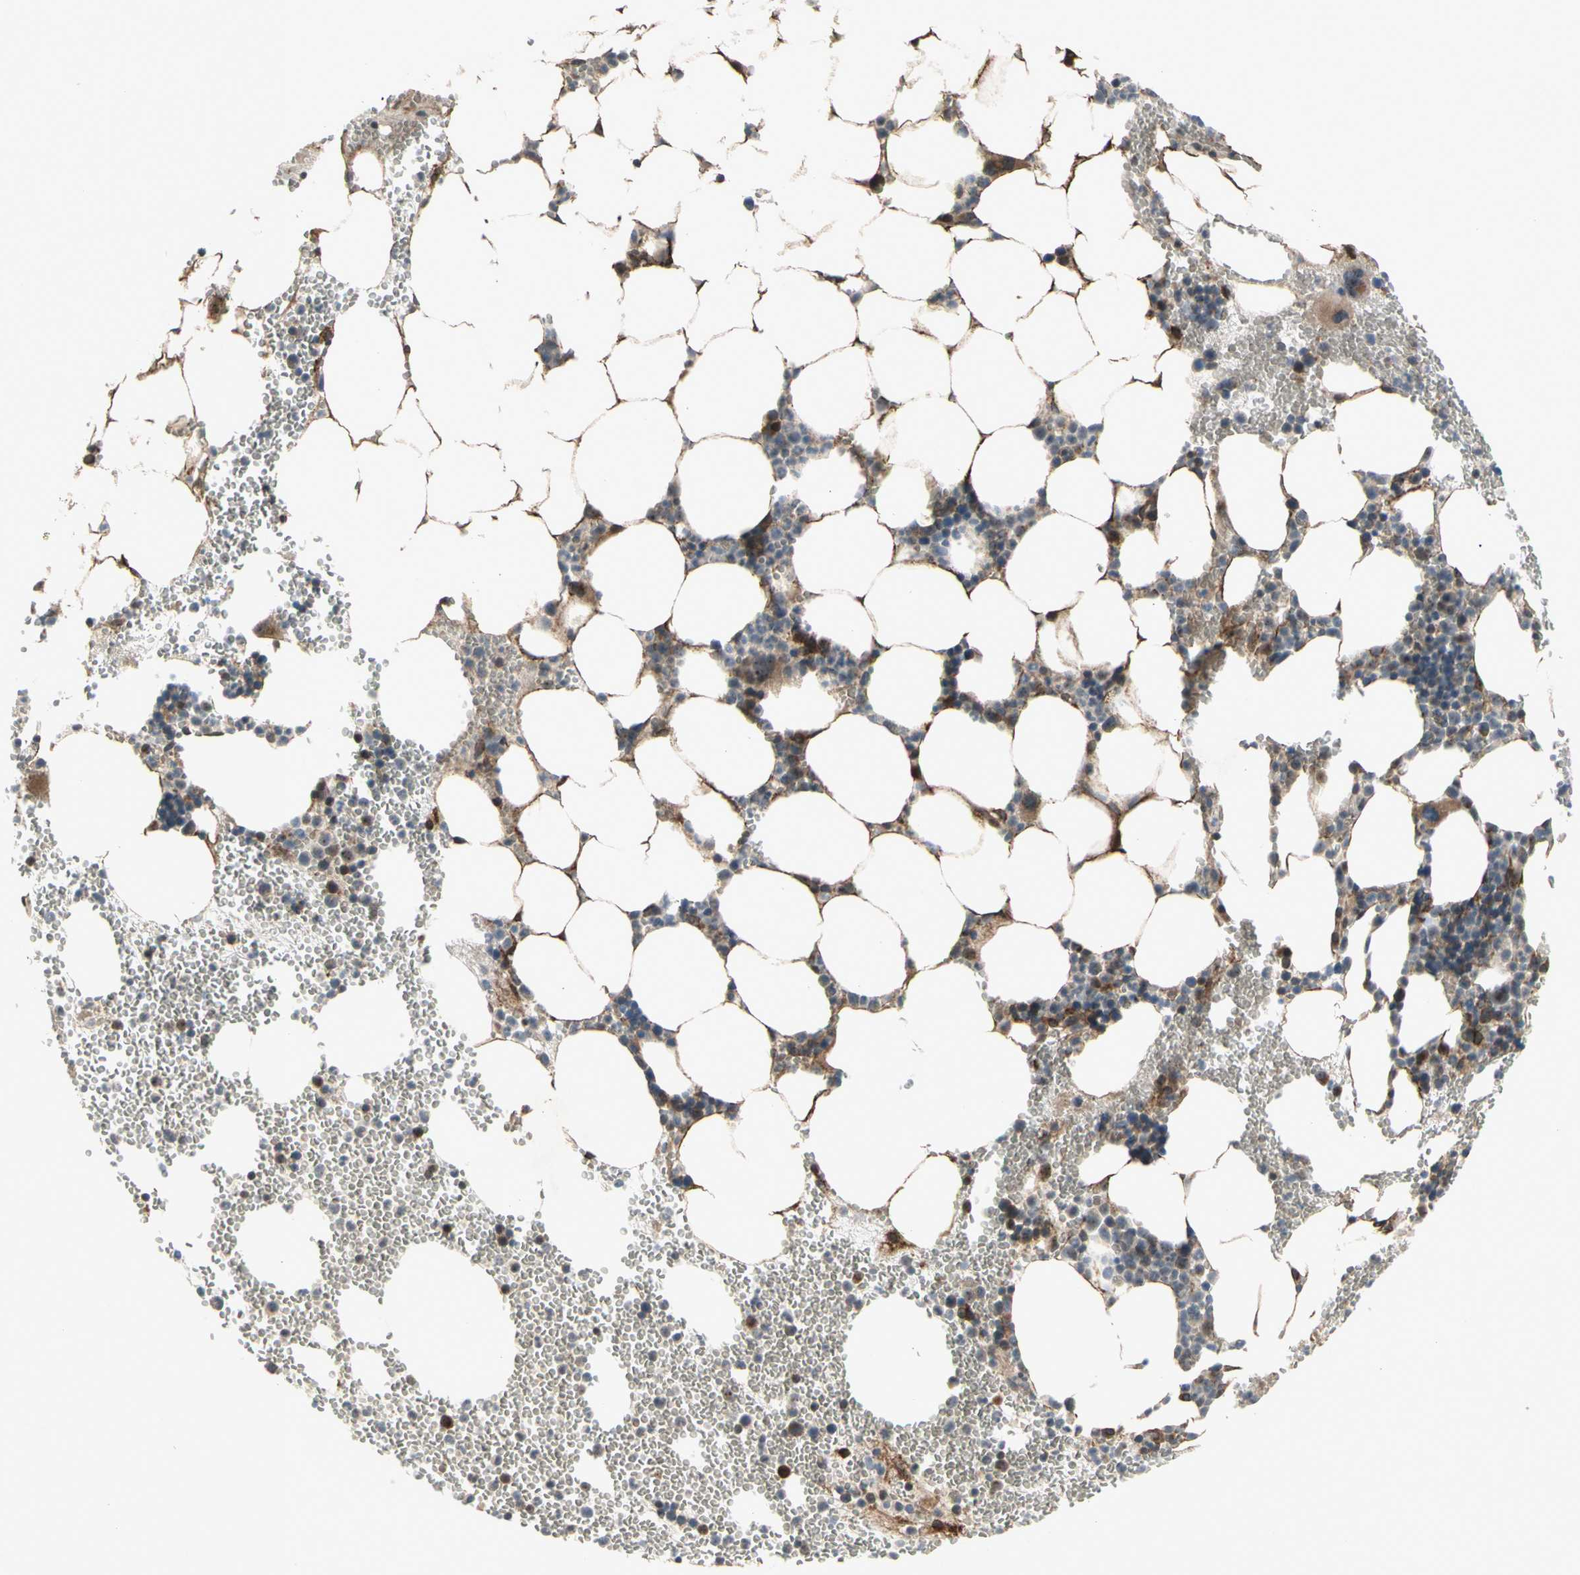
{"staining": {"intensity": "moderate", "quantity": "<25%", "location": "cytoplasmic/membranous"}, "tissue": "bone marrow", "cell_type": "Hematopoietic cells", "image_type": "normal", "snomed": [{"axis": "morphology", "description": "Normal tissue, NOS"}, {"axis": "morphology", "description": "Inflammation, NOS"}, {"axis": "topography", "description": "Bone marrow"}], "caption": "Immunohistochemistry histopathology image of normal bone marrow stained for a protein (brown), which displays low levels of moderate cytoplasmic/membranous expression in about <25% of hematopoietic cells.", "gene": "SLC39A9", "patient": {"sex": "female", "age": 76}}